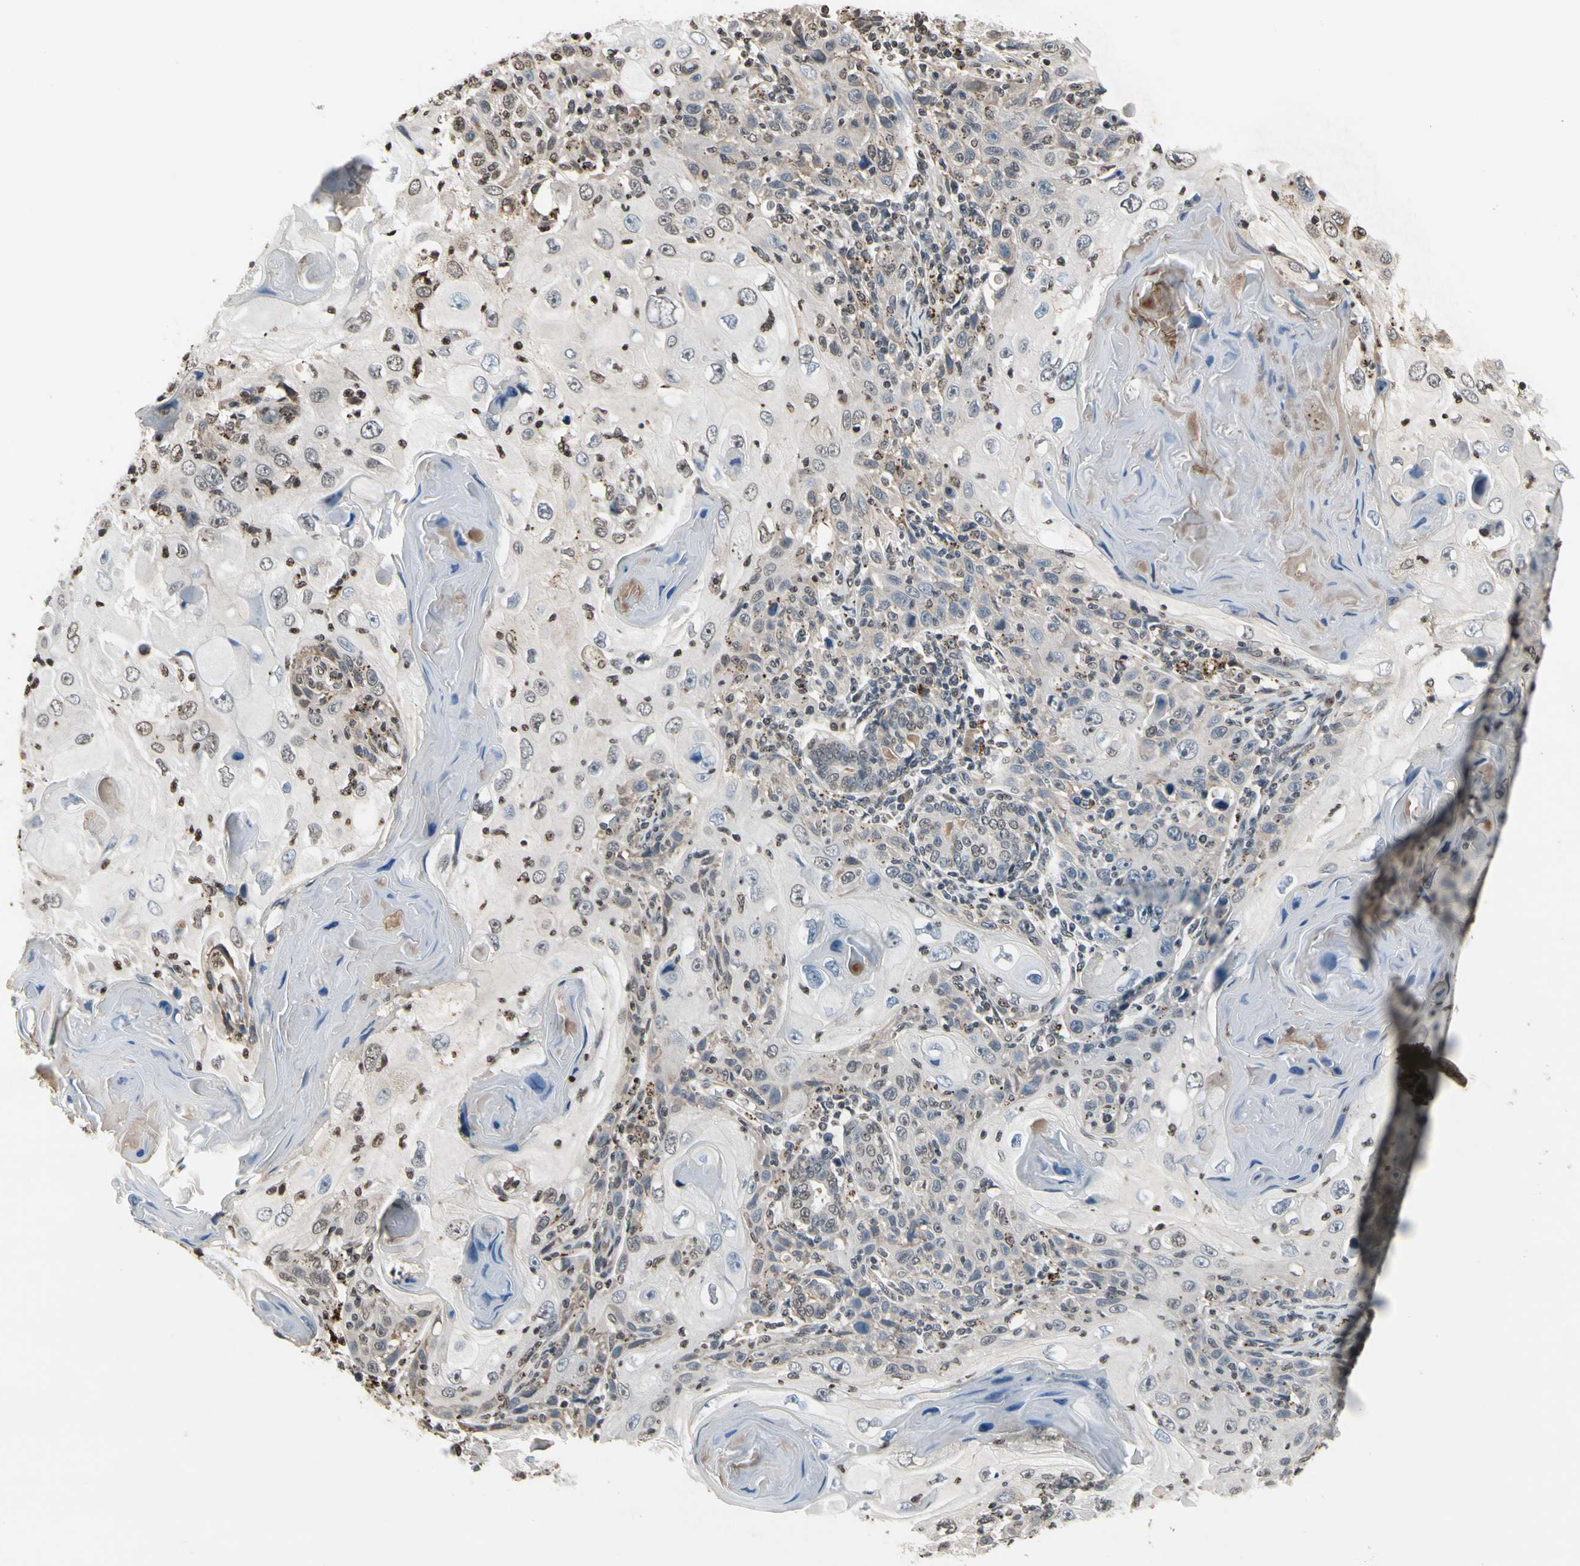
{"staining": {"intensity": "negative", "quantity": "none", "location": "none"}, "tissue": "skin cancer", "cell_type": "Tumor cells", "image_type": "cancer", "snomed": [{"axis": "morphology", "description": "Squamous cell carcinoma, NOS"}, {"axis": "topography", "description": "Skin"}], "caption": "IHC of skin squamous cell carcinoma reveals no staining in tumor cells.", "gene": "HIPK2", "patient": {"sex": "female", "age": 88}}